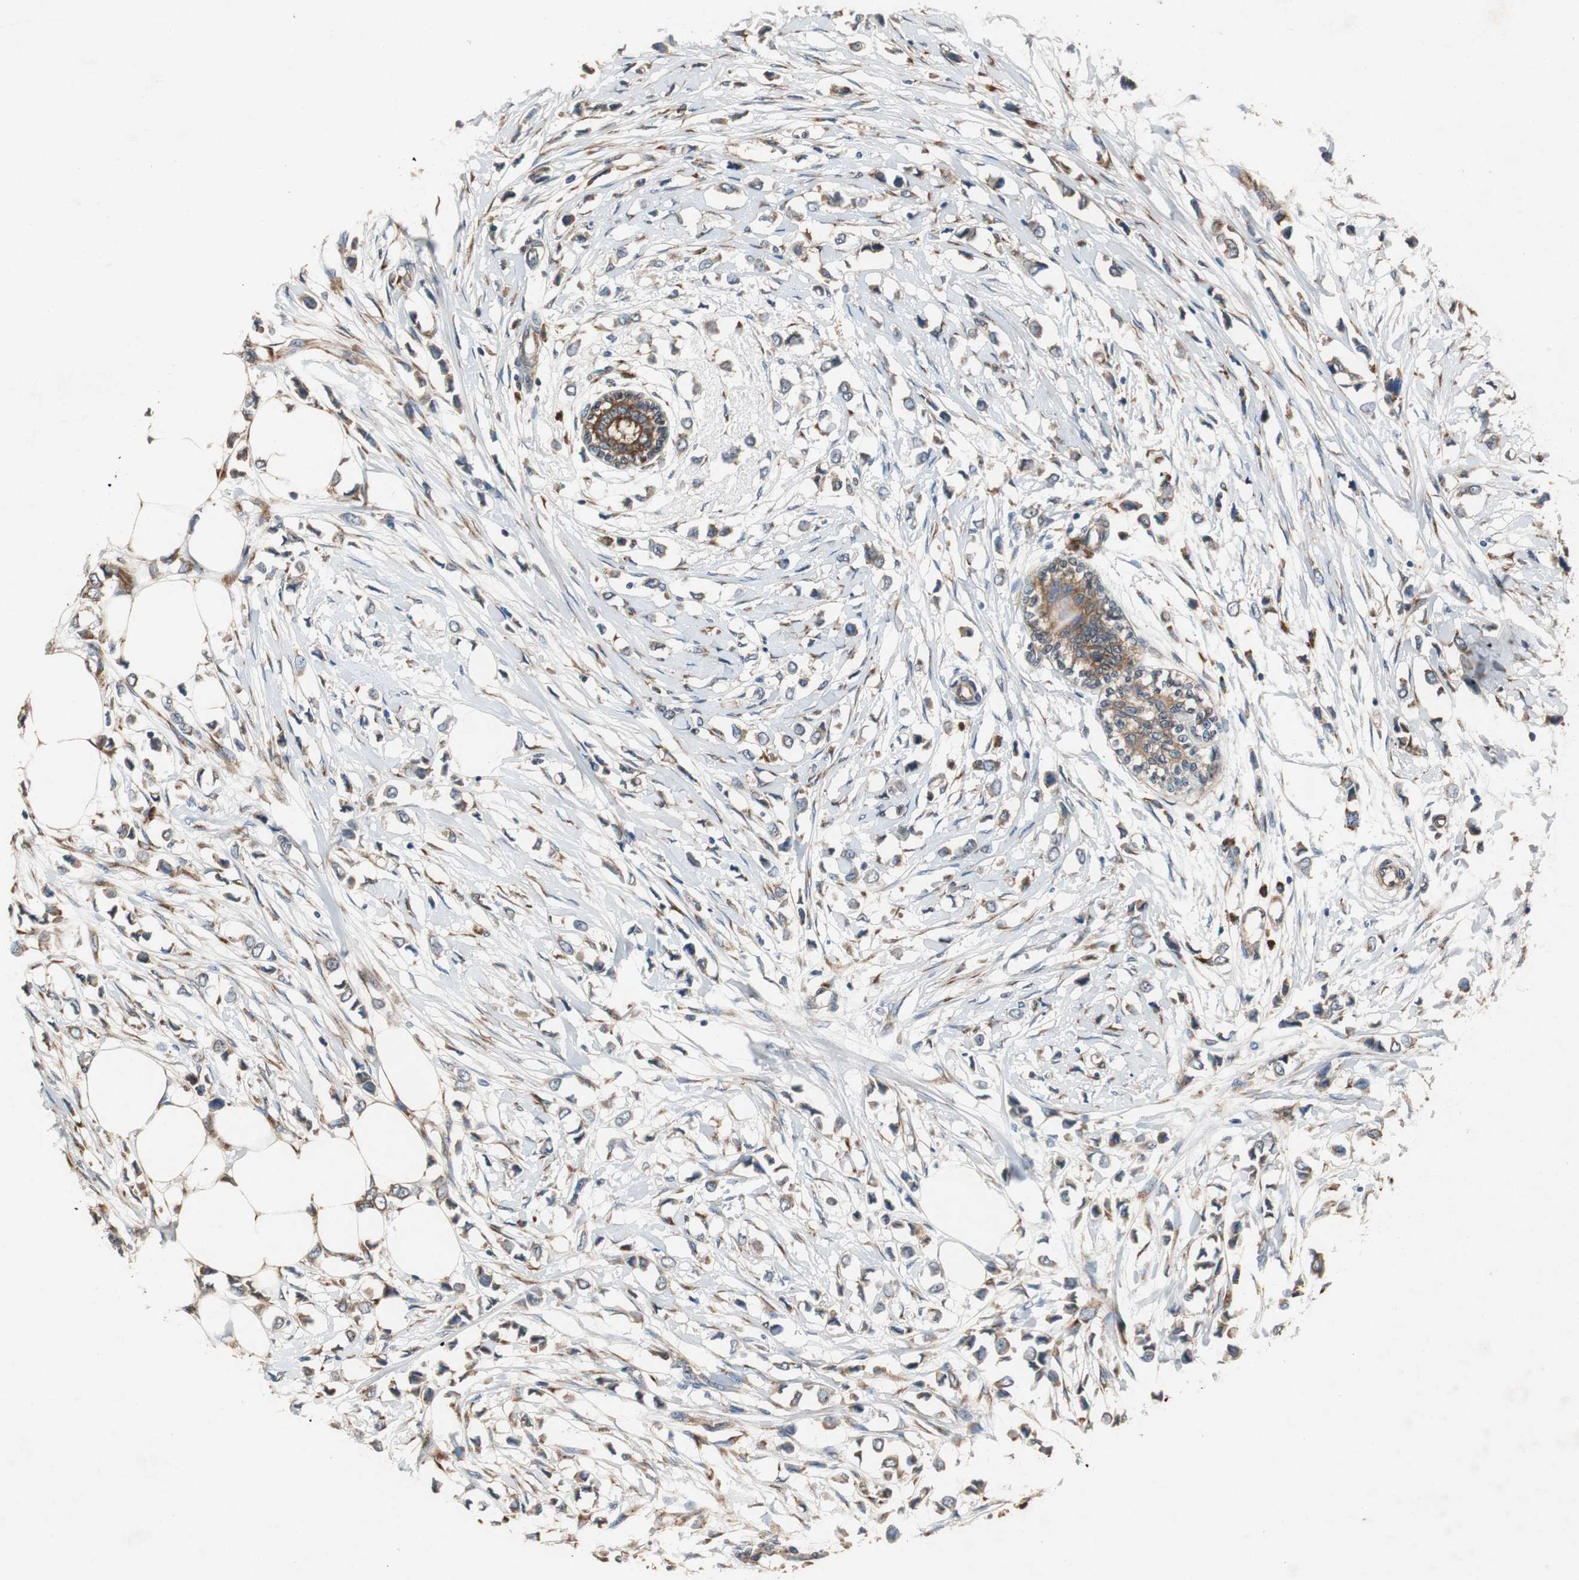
{"staining": {"intensity": "moderate", "quantity": ">75%", "location": "cytoplasmic/membranous"}, "tissue": "breast cancer", "cell_type": "Tumor cells", "image_type": "cancer", "snomed": [{"axis": "morphology", "description": "Lobular carcinoma"}, {"axis": "topography", "description": "Breast"}], "caption": "The immunohistochemical stain highlights moderate cytoplasmic/membranous positivity in tumor cells of breast lobular carcinoma tissue.", "gene": "RPL35", "patient": {"sex": "female", "age": 51}}